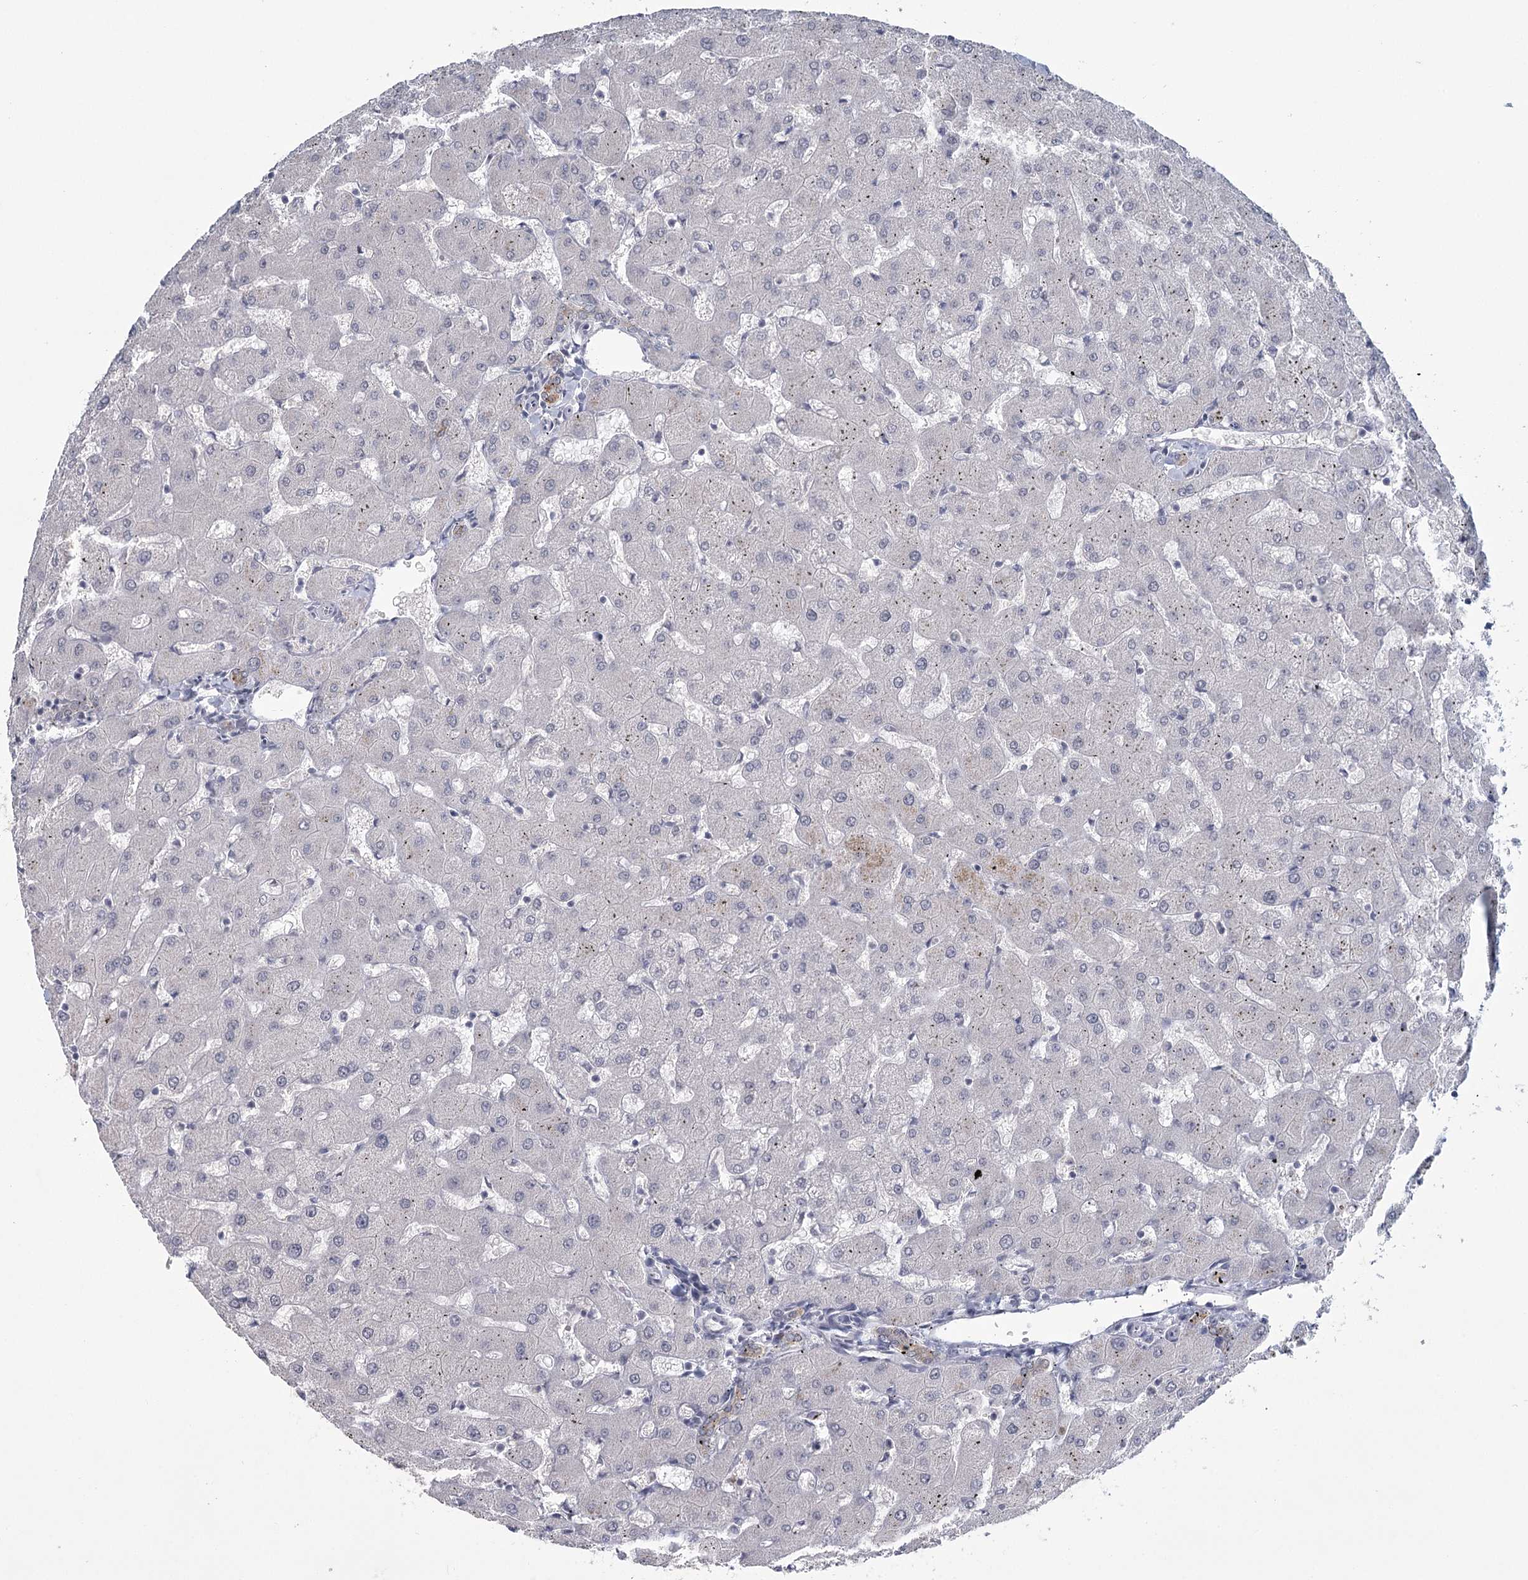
{"staining": {"intensity": "moderate", "quantity": "25%-75%", "location": "cytoplasmic/membranous"}, "tissue": "liver", "cell_type": "Cholangiocytes", "image_type": "normal", "snomed": [{"axis": "morphology", "description": "Normal tissue, NOS"}, {"axis": "topography", "description": "Liver"}], "caption": "A high-resolution histopathology image shows immunohistochemistry (IHC) staining of benign liver, which displays moderate cytoplasmic/membranous expression in approximately 25%-75% of cholangiocytes. (brown staining indicates protein expression, while blue staining denotes nuclei).", "gene": "TMEM70", "patient": {"sex": "female", "age": 63}}